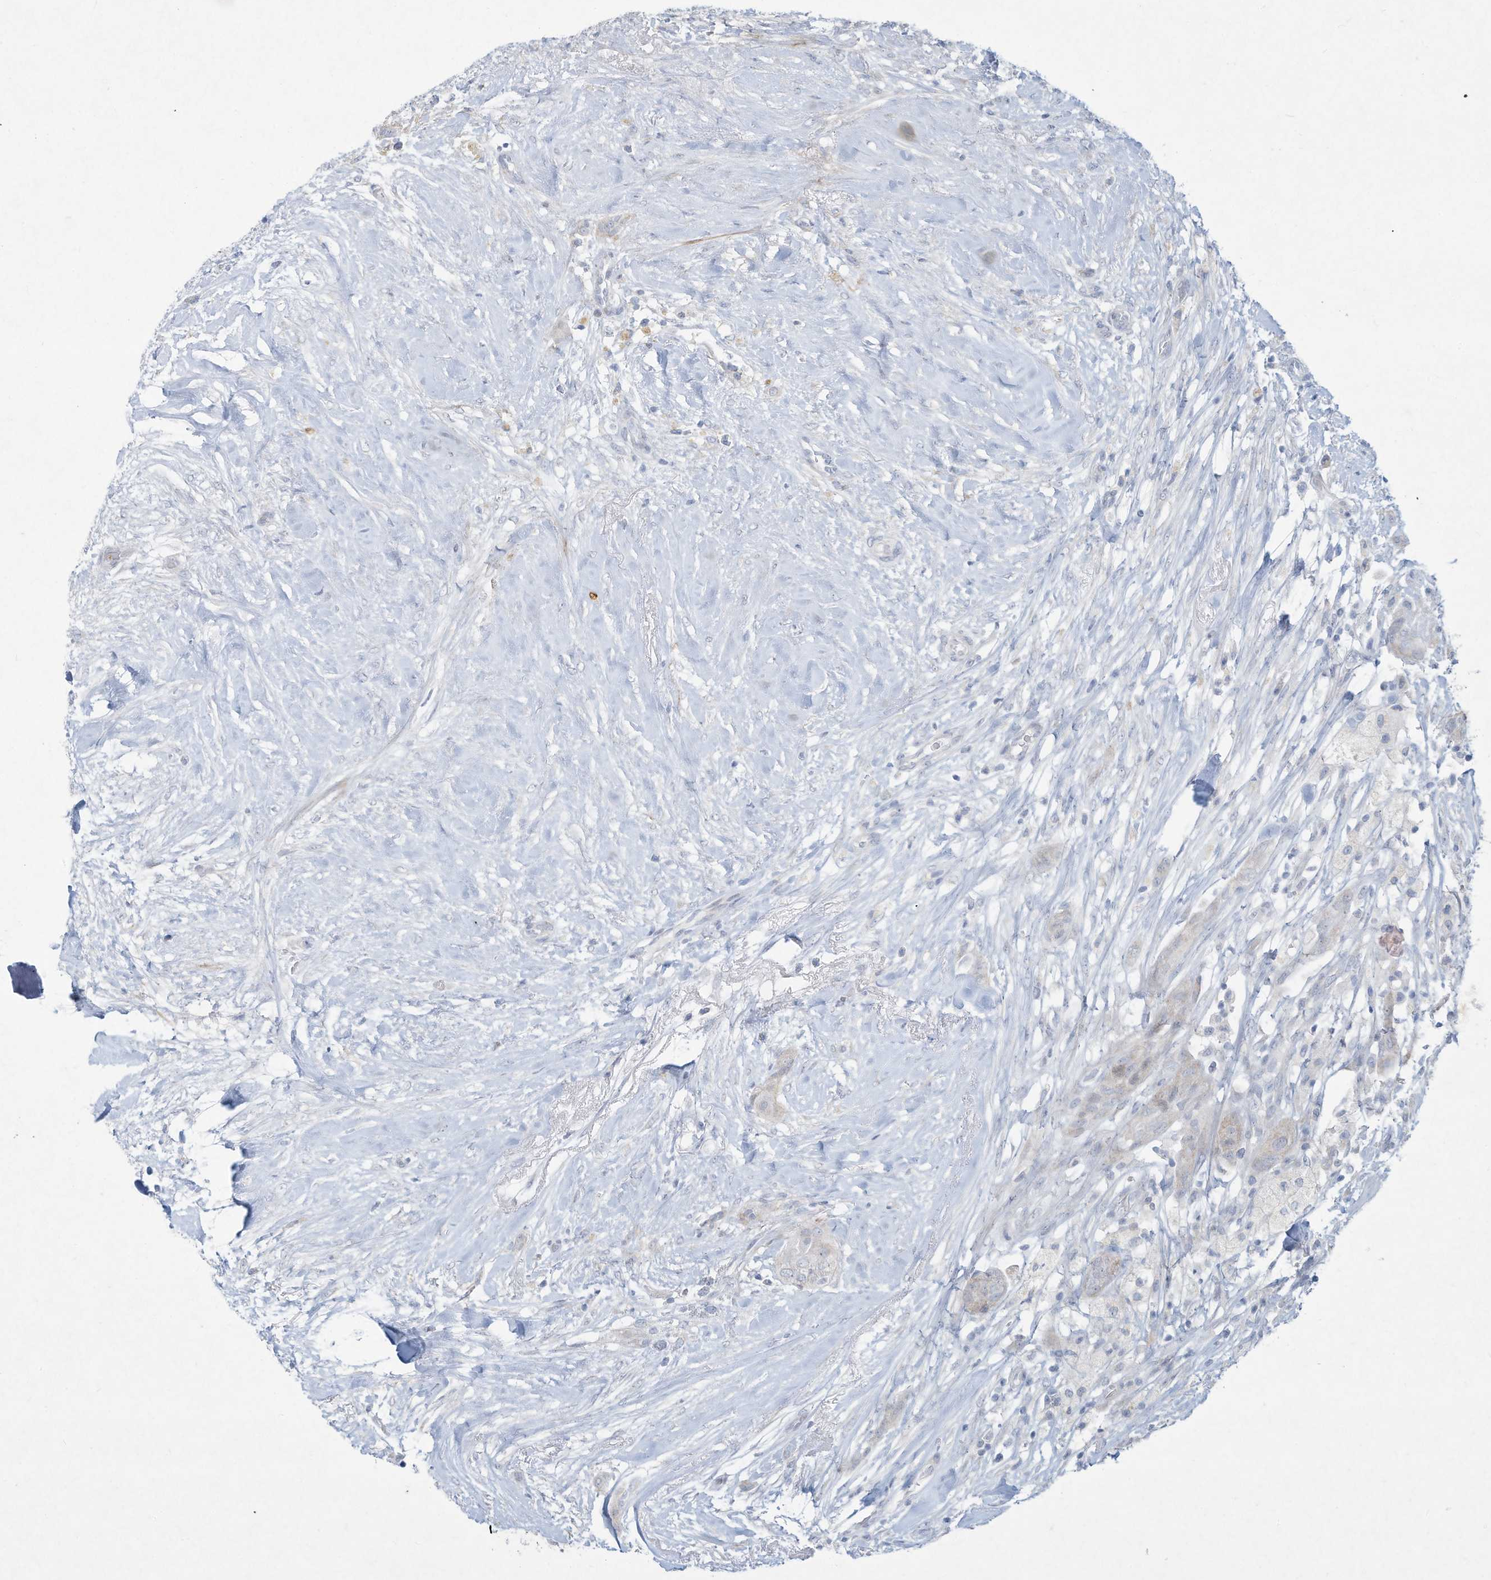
{"staining": {"intensity": "negative", "quantity": "none", "location": "none"}, "tissue": "thyroid cancer", "cell_type": "Tumor cells", "image_type": "cancer", "snomed": [{"axis": "morphology", "description": "Papillary adenocarcinoma, NOS"}, {"axis": "topography", "description": "Thyroid gland"}], "caption": "Immunohistochemistry (IHC) image of neoplastic tissue: papillary adenocarcinoma (thyroid) stained with DAB demonstrates no significant protein positivity in tumor cells.", "gene": "PAX6", "patient": {"sex": "female", "age": 59}}